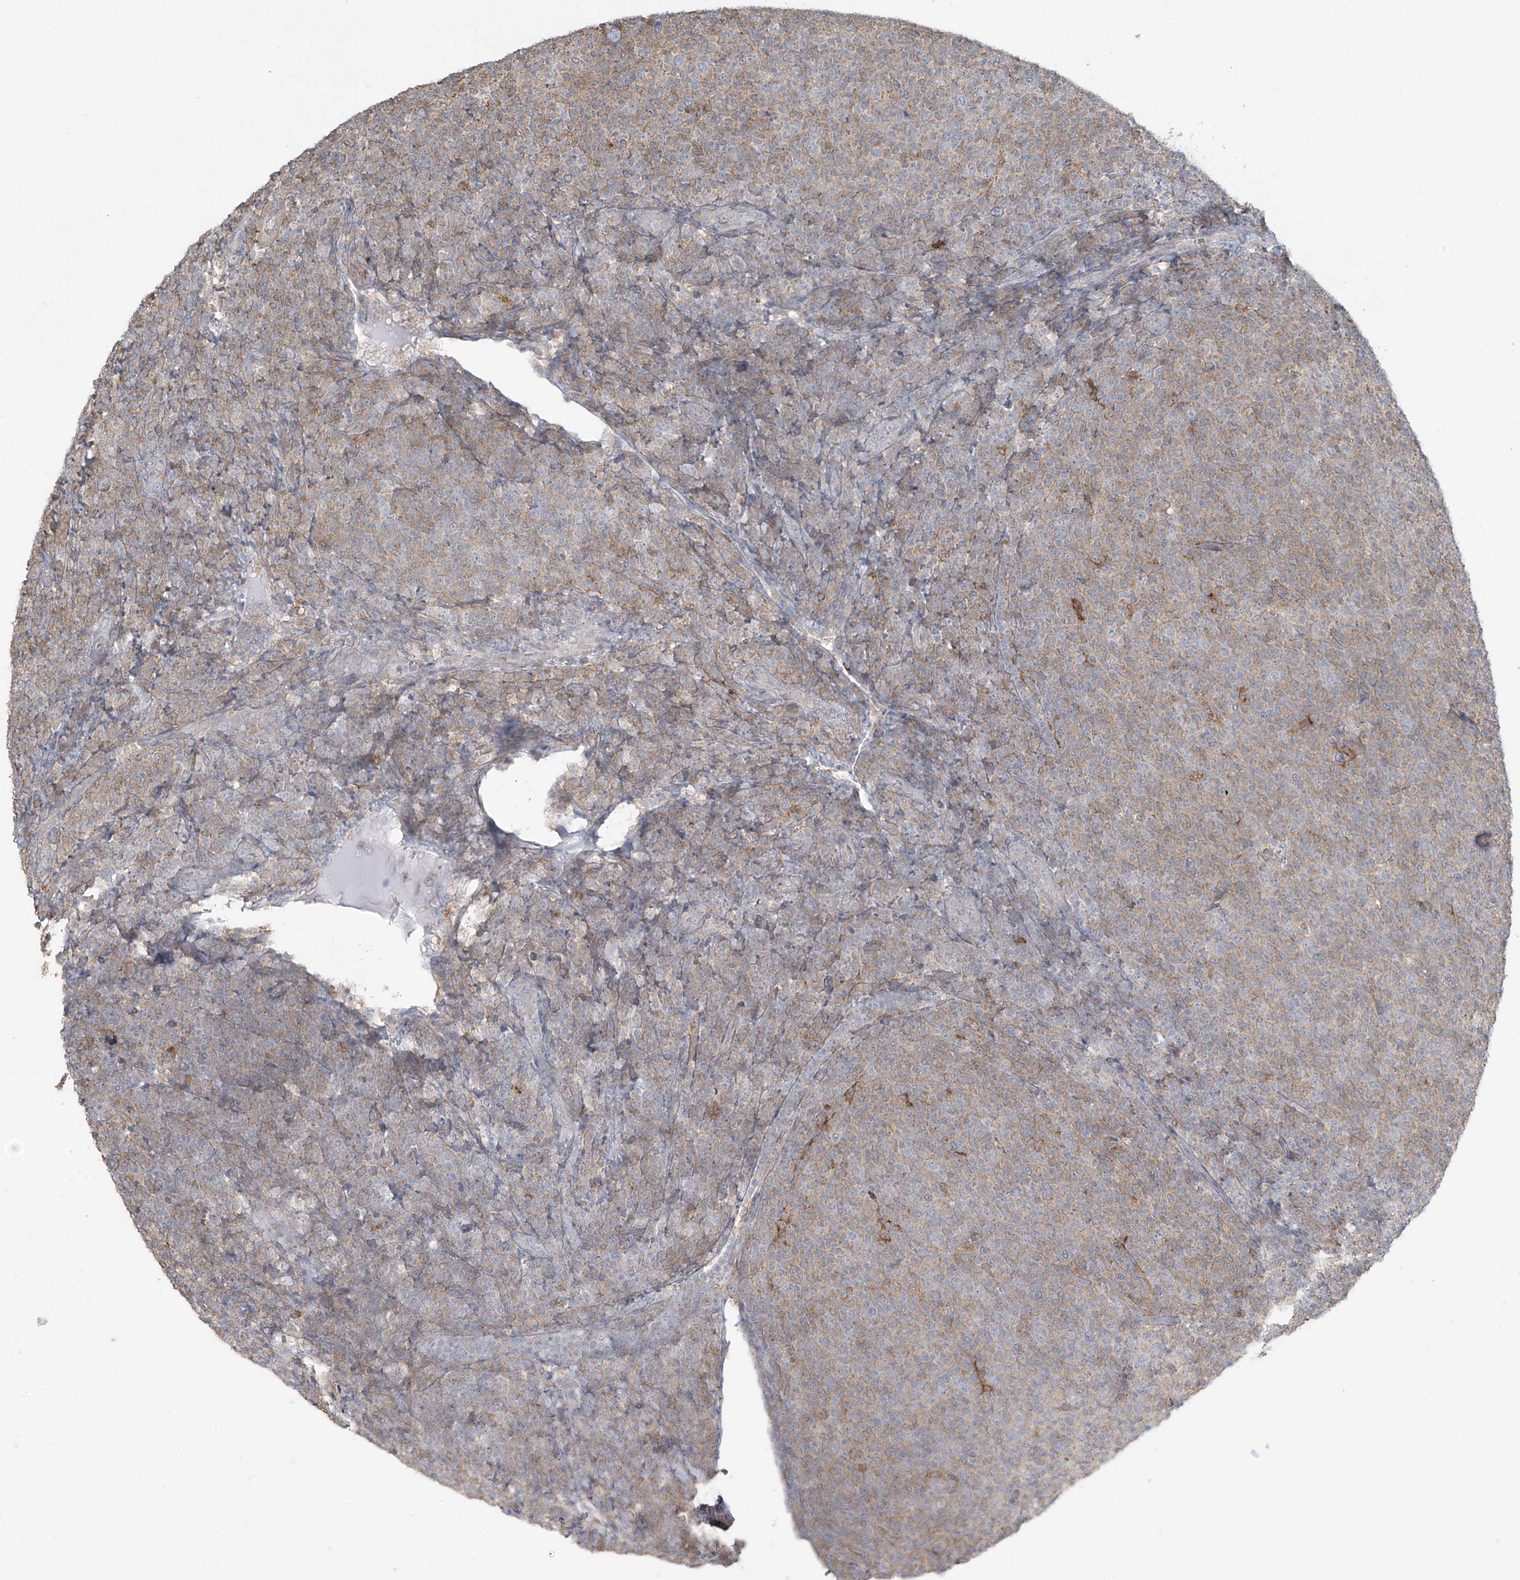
{"staining": {"intensity": "weak", "quantity": "25%-75%", "location": "cytoplasmic/membranous"}, "tissue": "lymphoma", "cell_type": "Tumor cells", "image_type": "cancer", "snomed": [{"axis": "morphology", "description": "Malignant lymphoma, non-Hodgkin's type, Low grade"}, {"axis": "topography", "description": "Lymph node"}], "caption": "IHC staining of low-grade malignant lymphoma, non-Hodgkin's type, which reveals low levels of weak cytoplasmic/membranous positivity in approximately 25%-75% of tumor cells indicating weak cytoplasmic/membranous protein expression. The staining was performed using DAB (brown) for protein detection and nuclei were counterstained in hematoxylin (blue).", "gene": "TAGAP", "patient": {"sex": "male", "age": 66}}